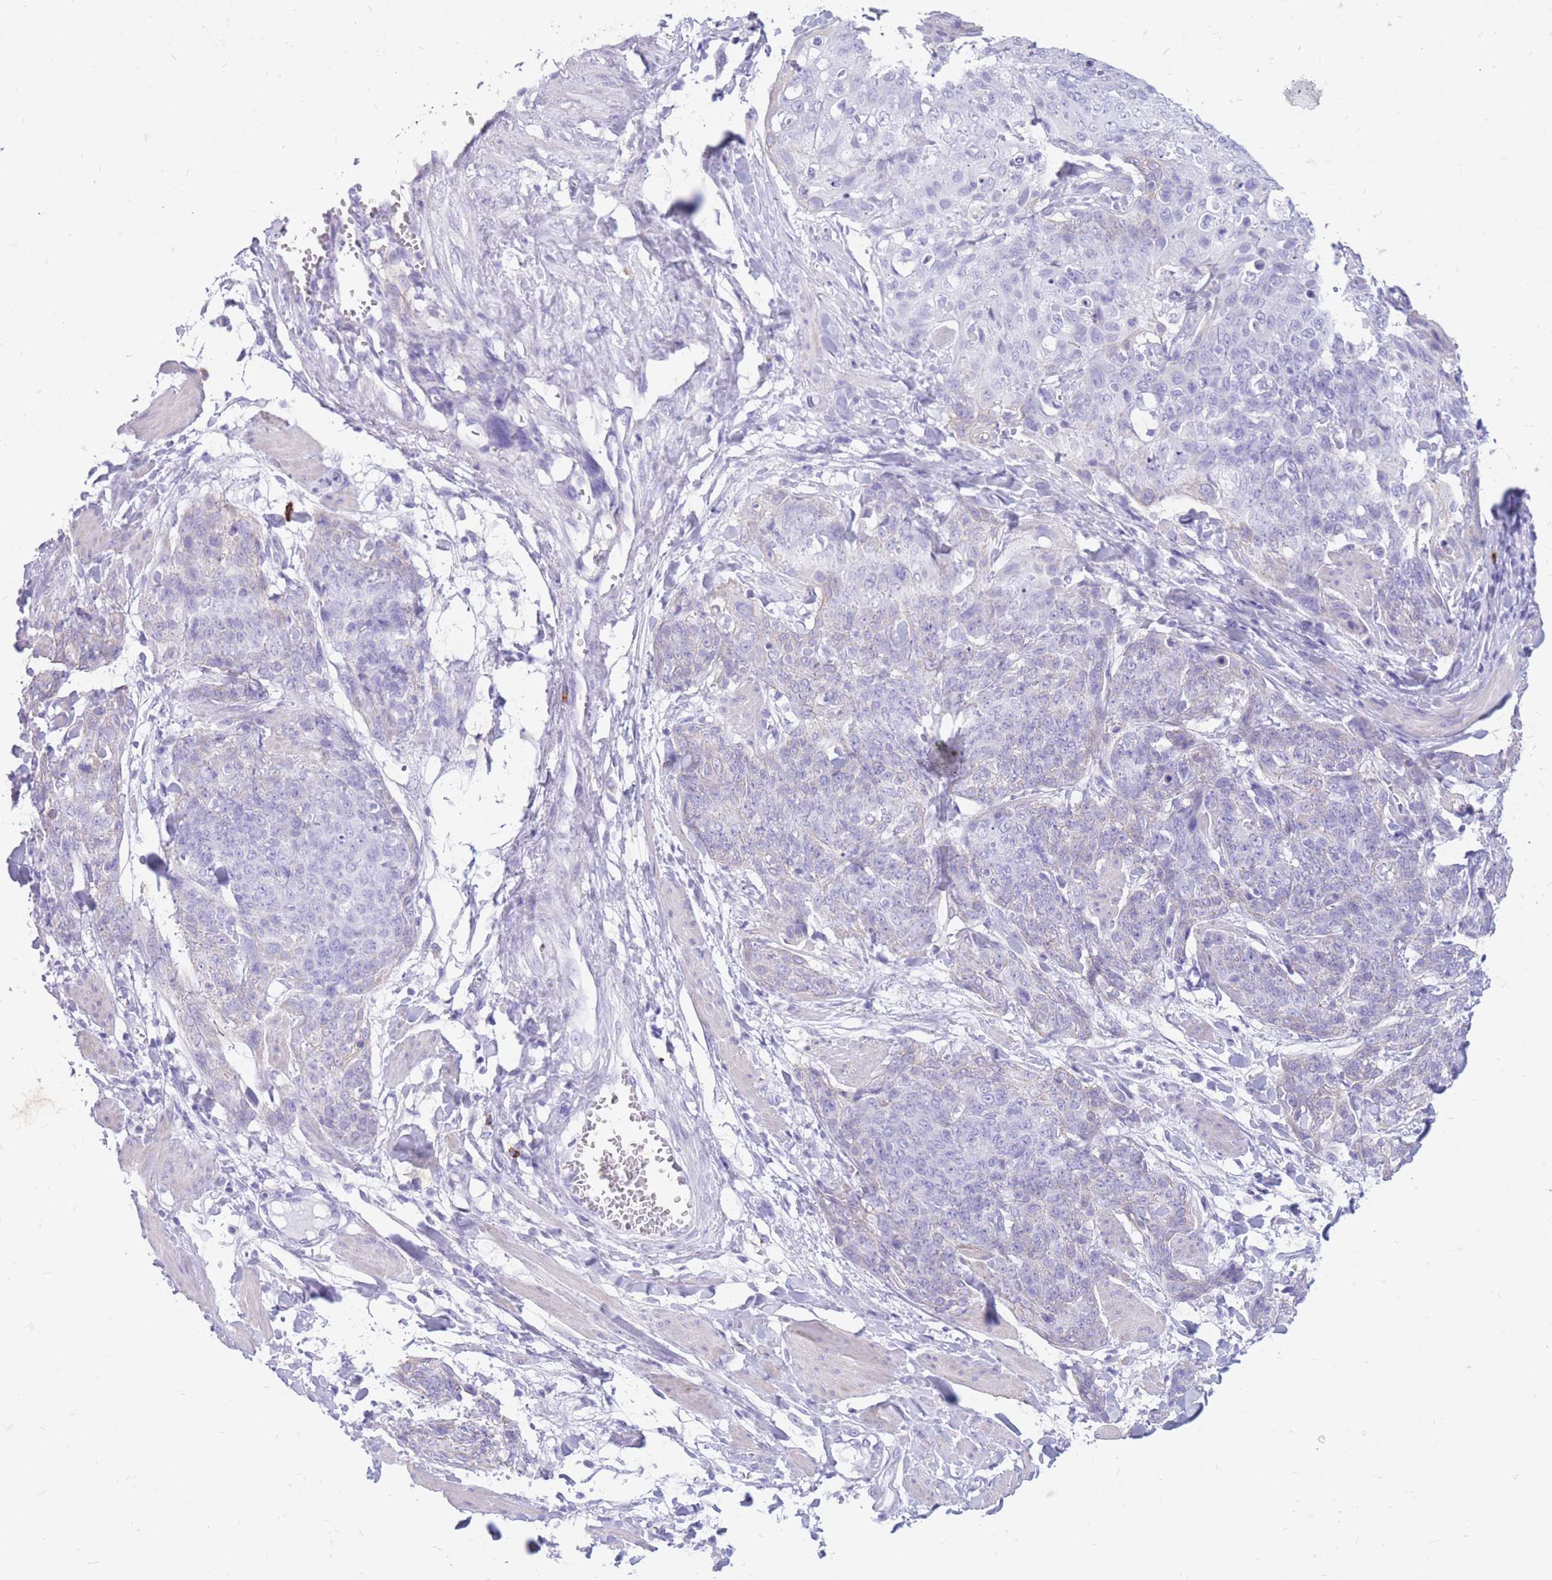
{"staining": {"intensity": "negative", "quantity": "none", "location": "none"}, "tissue": "skin cancer", "cell_type": "Tumor cells", "image_type": "cancer", "snomed": [{"axis": "morphology", "description": "Squamous cell carcinoma, NOS"}, {"axis": "topography", "description": "Skin"}, {"axis": "topography", "description": "Vulva"}], "caption": "An IHC histopathology image of skin squamous cell carcinoma is shown. There is no staining in tumor cells of skin squamous cell carcinoma.", "gene": "ZFP37", "patient": {"sex": "female", "age": 85}}